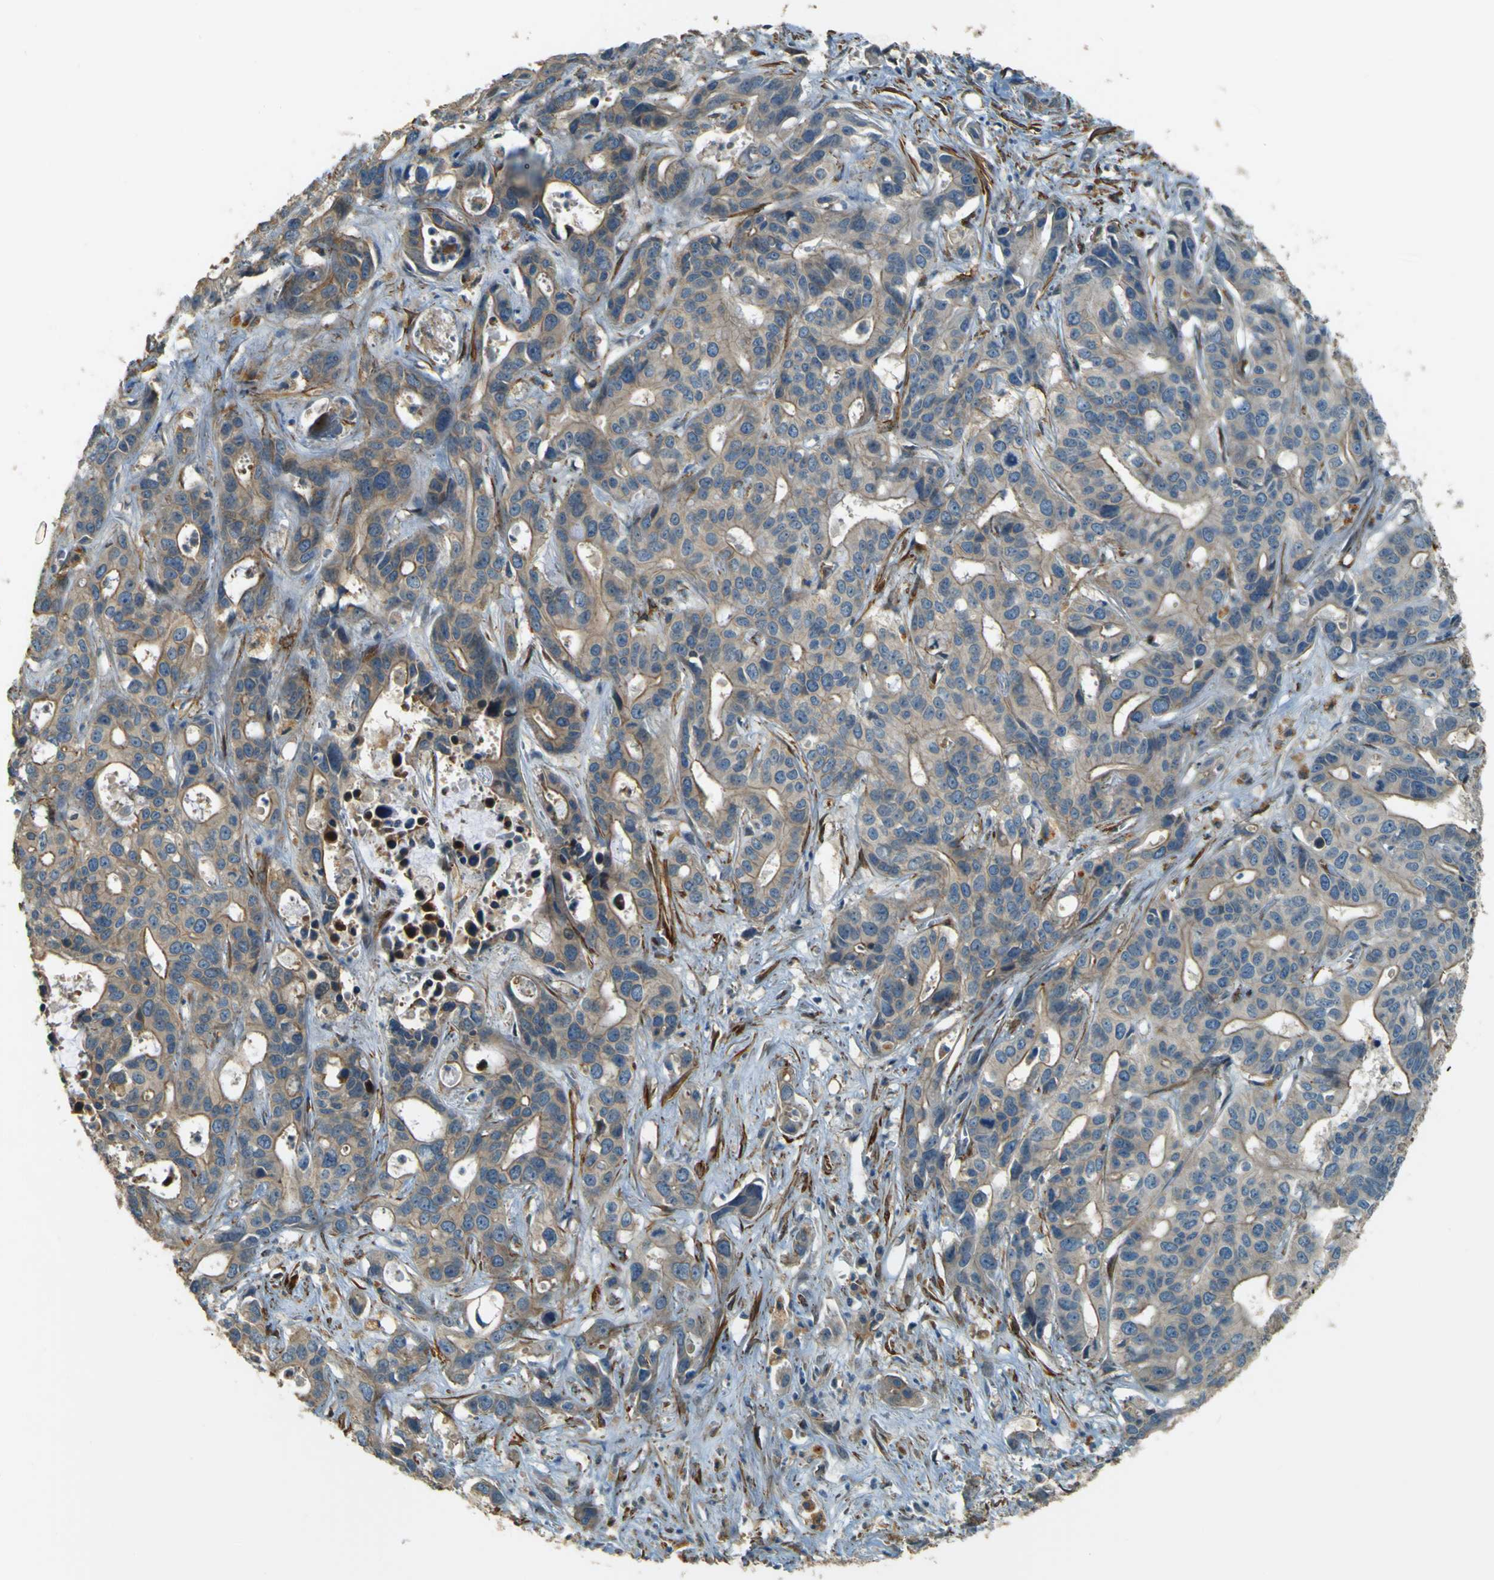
{"staining": {"intensity": "moderate", "quantity": "25%-75%", "location": "cytoplasmic/membranous"}, "tissue": "liver cancer", "cell_type": "Tumor cells", "image_type": "cancer", "snomed": [{"axis": "morphology", "description": "Cholangiocarcinoma"}, {"axis": "topography", "description": "Liver"}], "caption": "High-power microscopy captured an IHC histopathology image of liver cholangiocarcinoma, revealing moderate cytoplasmic/membranous staining in about 25%-75% of tumor cells. The staining is performed using DAB (3,3'-diaminobenzidine) brown chromogen to label protein expression. The nuclei are counter-stained blue using hematoxylin.", "gene": "NEXN", "patient": {"sex": "female", "age": 65}}